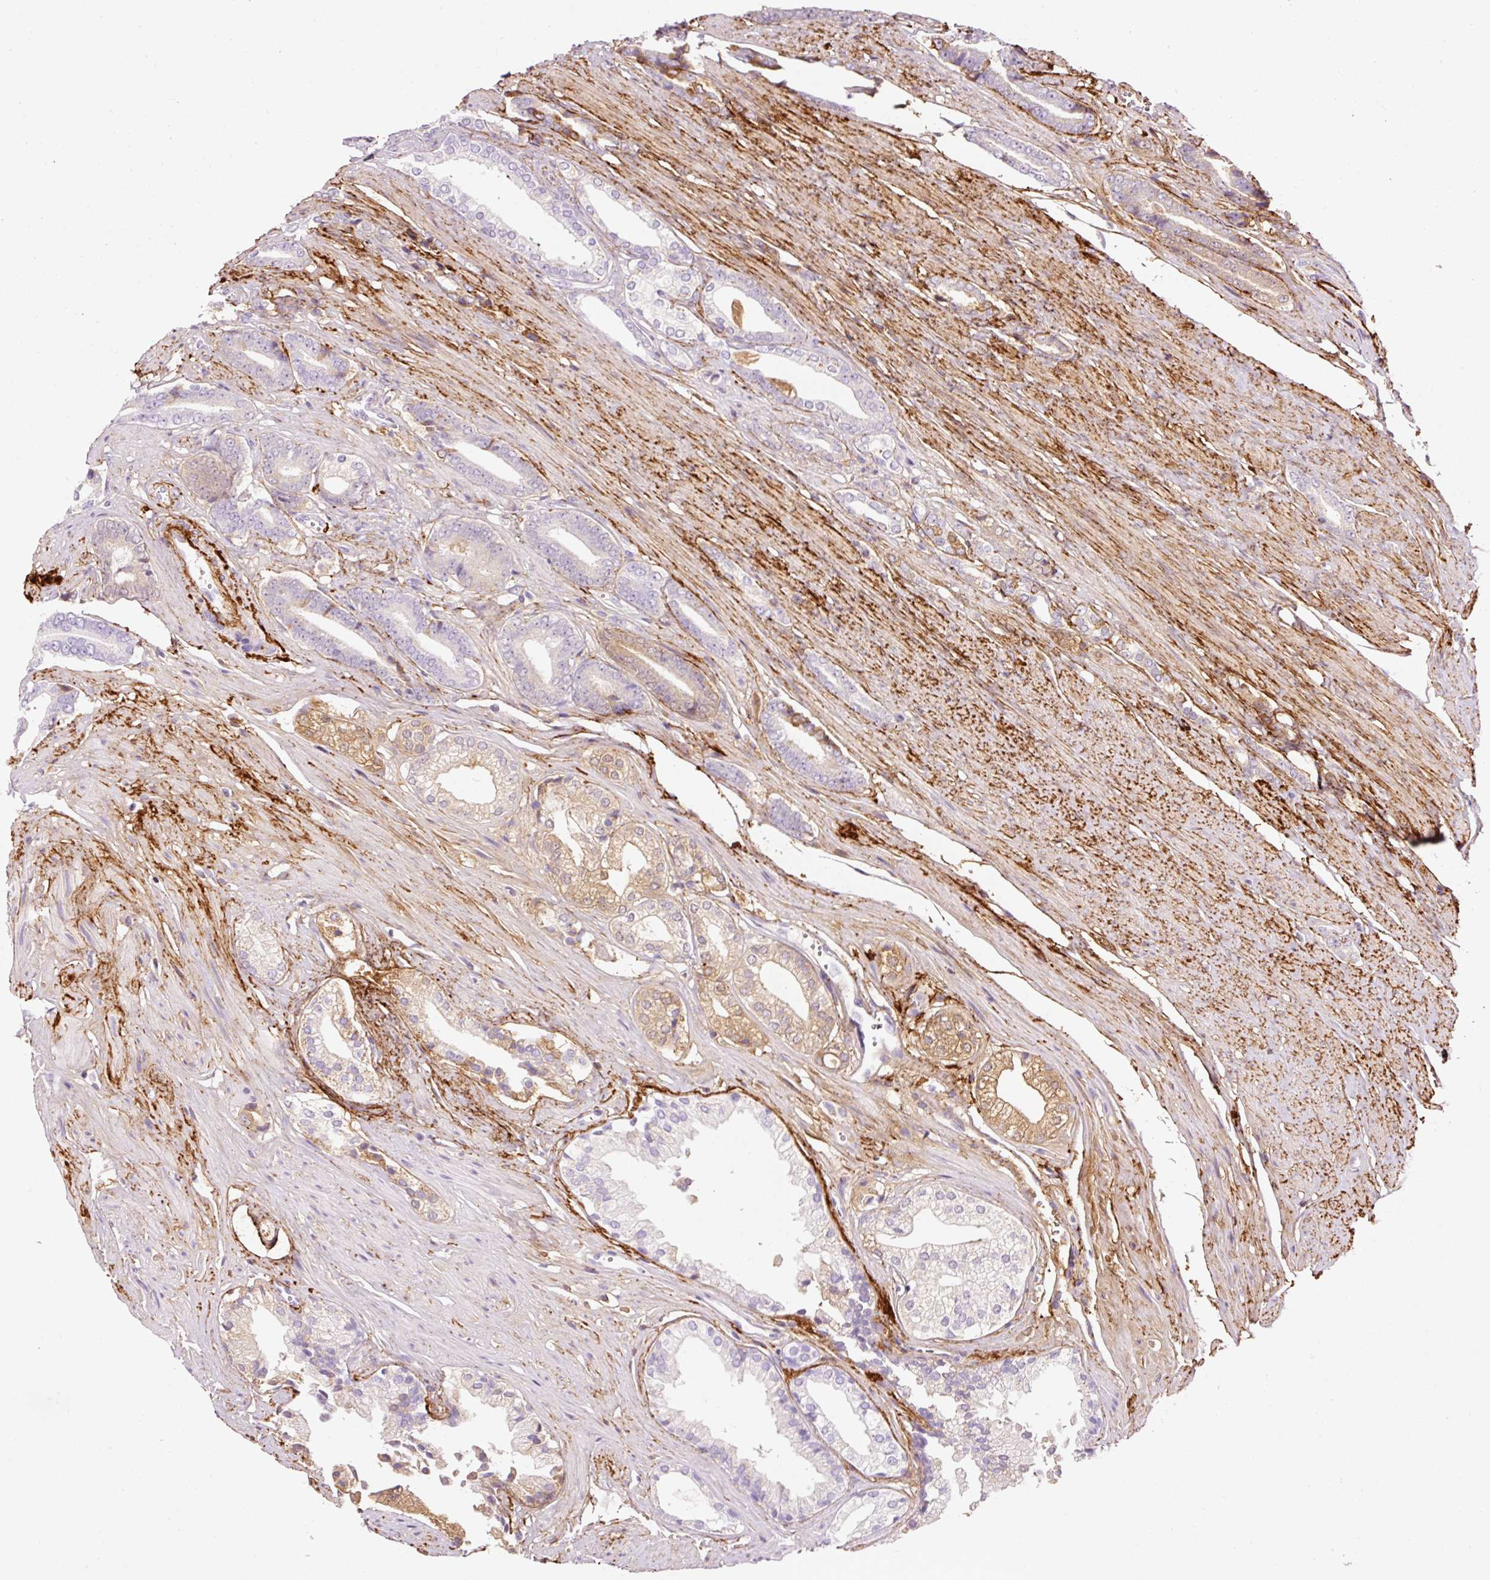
{"staining": {"intensity": "moderate", "quantity": "<25%", "location": "cytoplasmic/membranous"}, "tissue": "prostate cancer", "cell_type": "Tumor cells", "image_type": "cancer", "snomed": [{"axis": "morphology", "description": "Adenocarcinoma, NOS"}, {"axis": "topography", "description": "Prostate and seminal vesicle, NOS"}], "caption": "Immunohistochemistry (IHC) (DAB) staining of human prostate adenocarcinoma displays moderate cytoplasmic/membranous protein expression in approximately <25% of tumor cells. (IHC, brightfield microscopy, high magnification).", "gene": "MFAP4", "patient": {"sex": "male", "age": 76}}